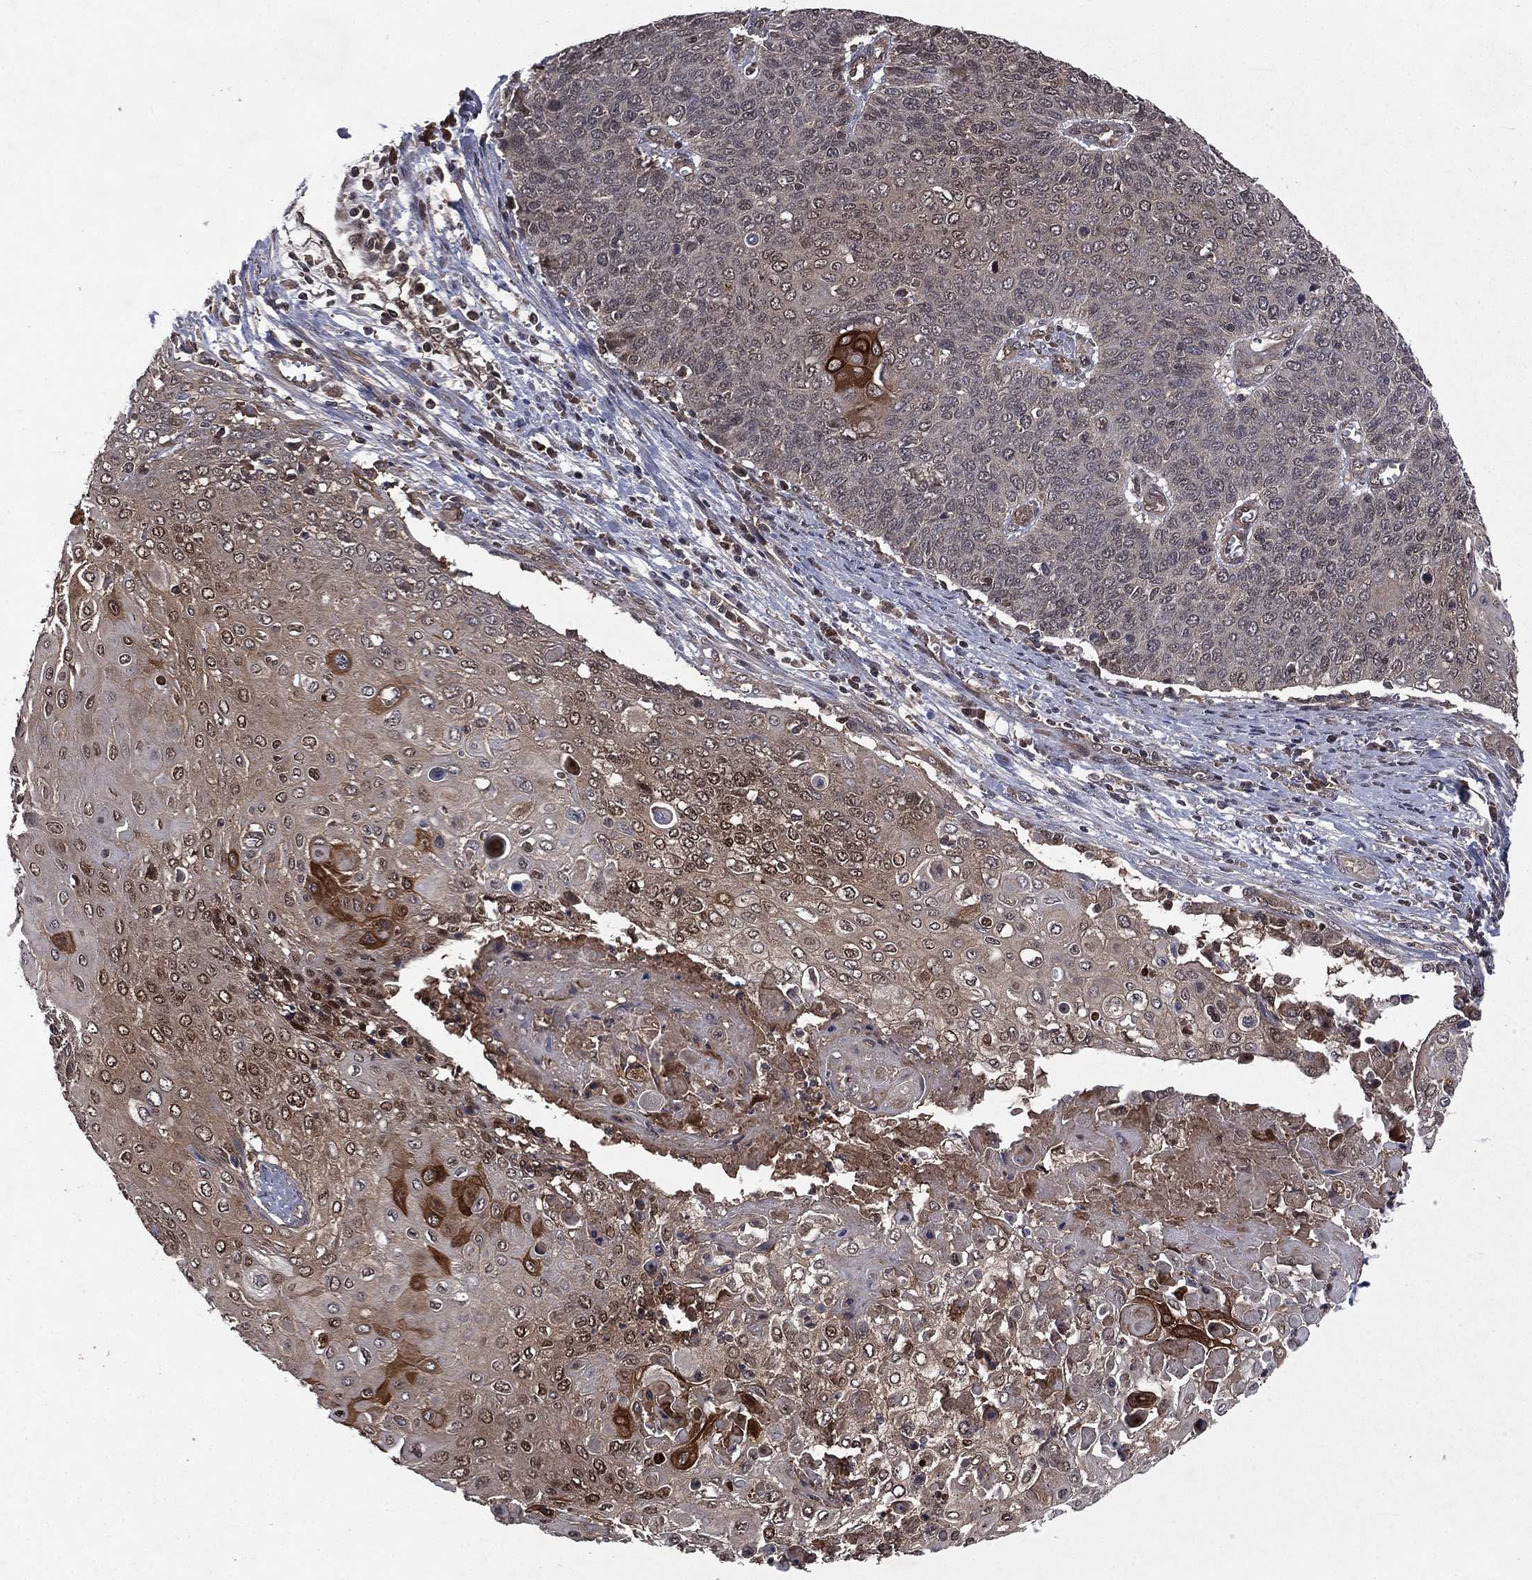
{"staining": {"intensity": "moderate", "quantity": "<25%", "location": "cytoplasmic/membranous"}, "tissue": "cervical cancer", "cell_type": "Tumor cells", "image_type": "cancer", "snomed": [{"axis": "morphology", "description": "Squamous cell carcinoma, NOS"}, {"axis": "topography", "description": "Cervix"}], "caption": "Protein analysis of cervical squamous cell carcinoma tissue demonstrates moderate cytoplasmic/membranous positivity in approximately <25% of tumor cells.", "gene": "FGD1", "patient": {"sex": "female", "age": 39}}